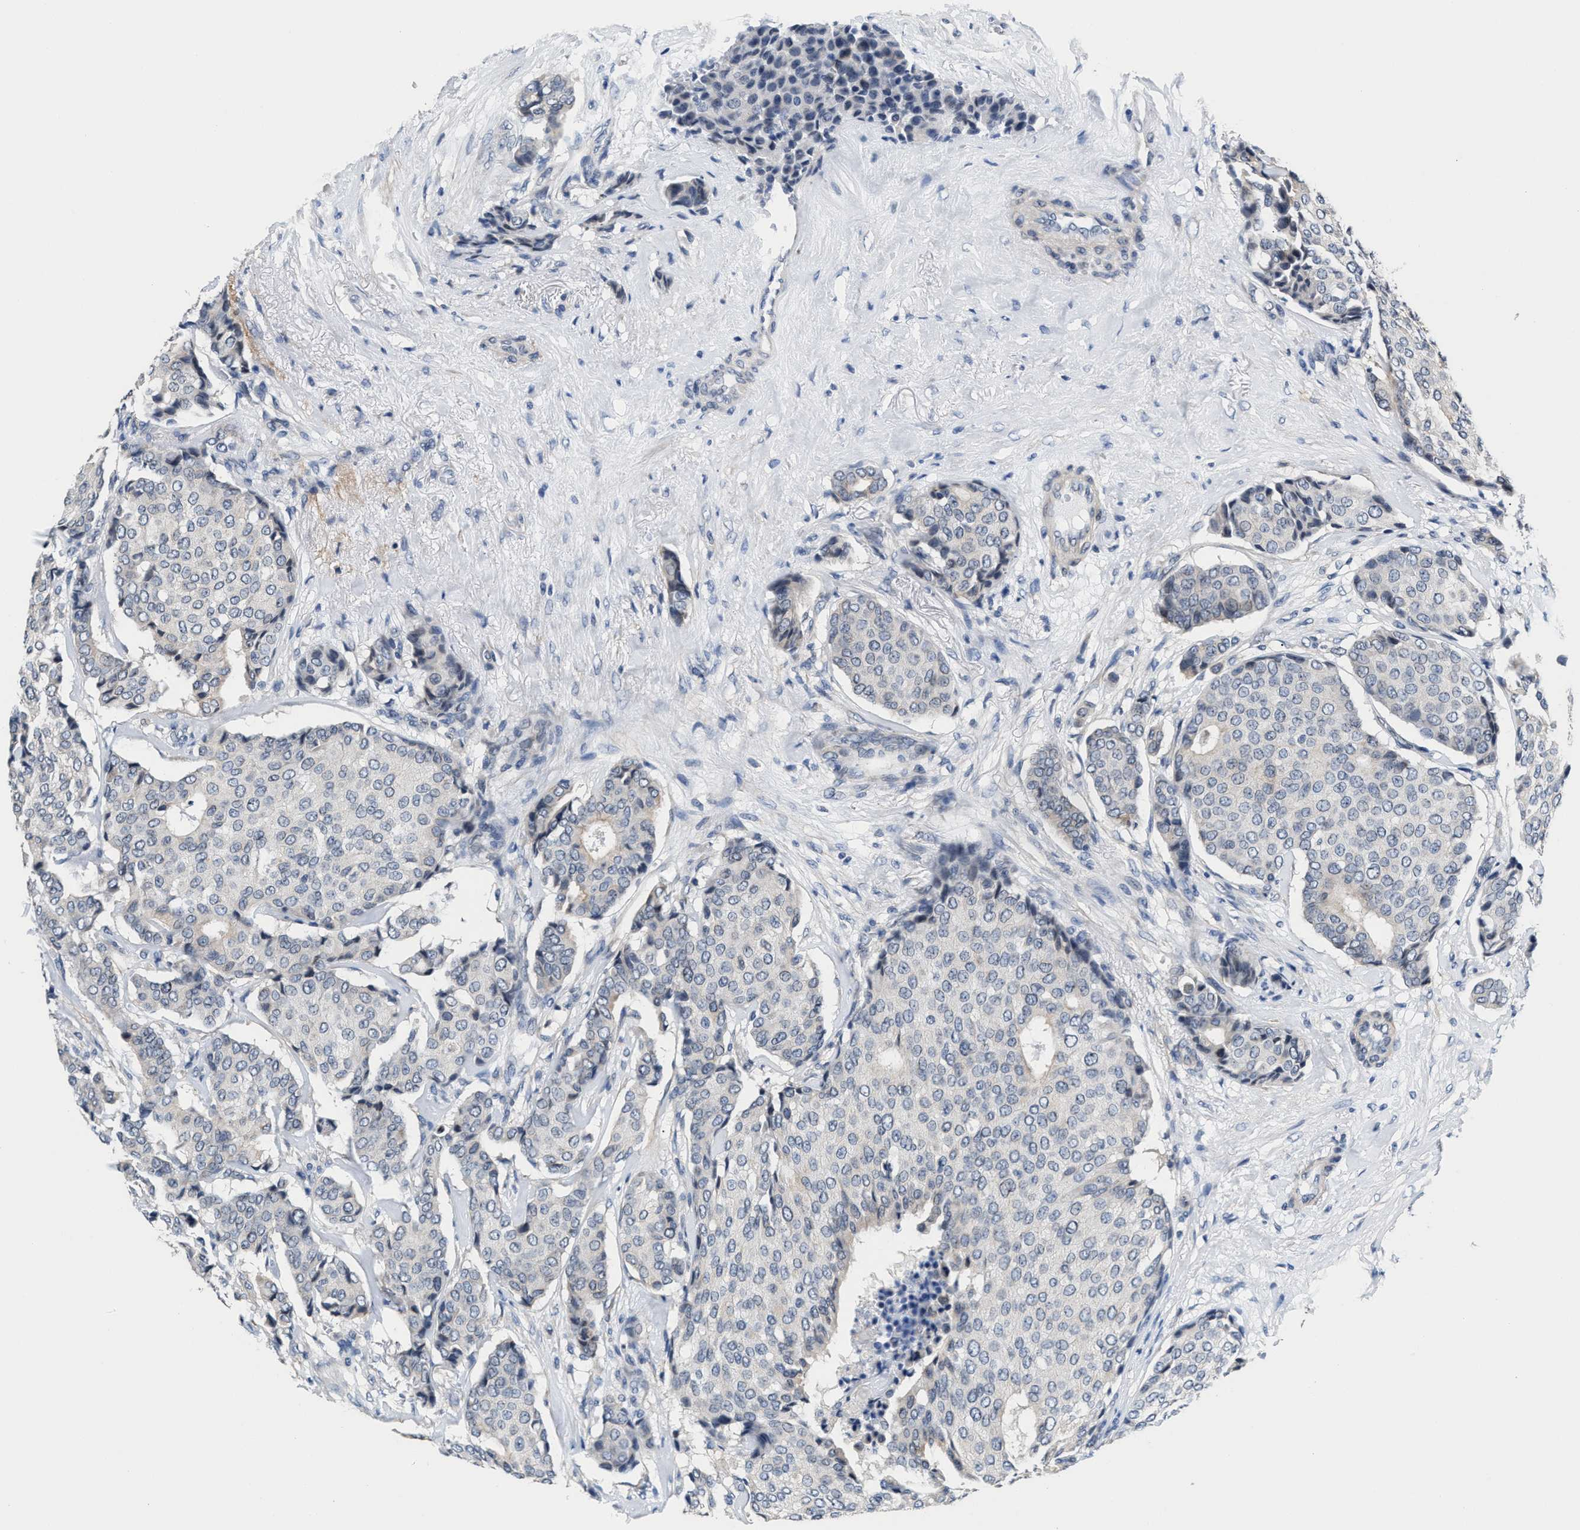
{"staining": {"intensity": "negative", "quantity": "none", "location": "none"}, "tissue": "breast cancer", "cell_type": "Tumor cells", "image_type": "cancer", "snomed": [{"axis": "morphology", "description": "Duct carcinoma"}, {"axis": "topography", "description": "Breast"}], "caption": "A high-resolution photomicrograph shows IHC staining of breast cancer, which demonstrates no significant staining in tumor cells.", "gene": "MYH3", "patient": {"sex": "female", "age": 75}}